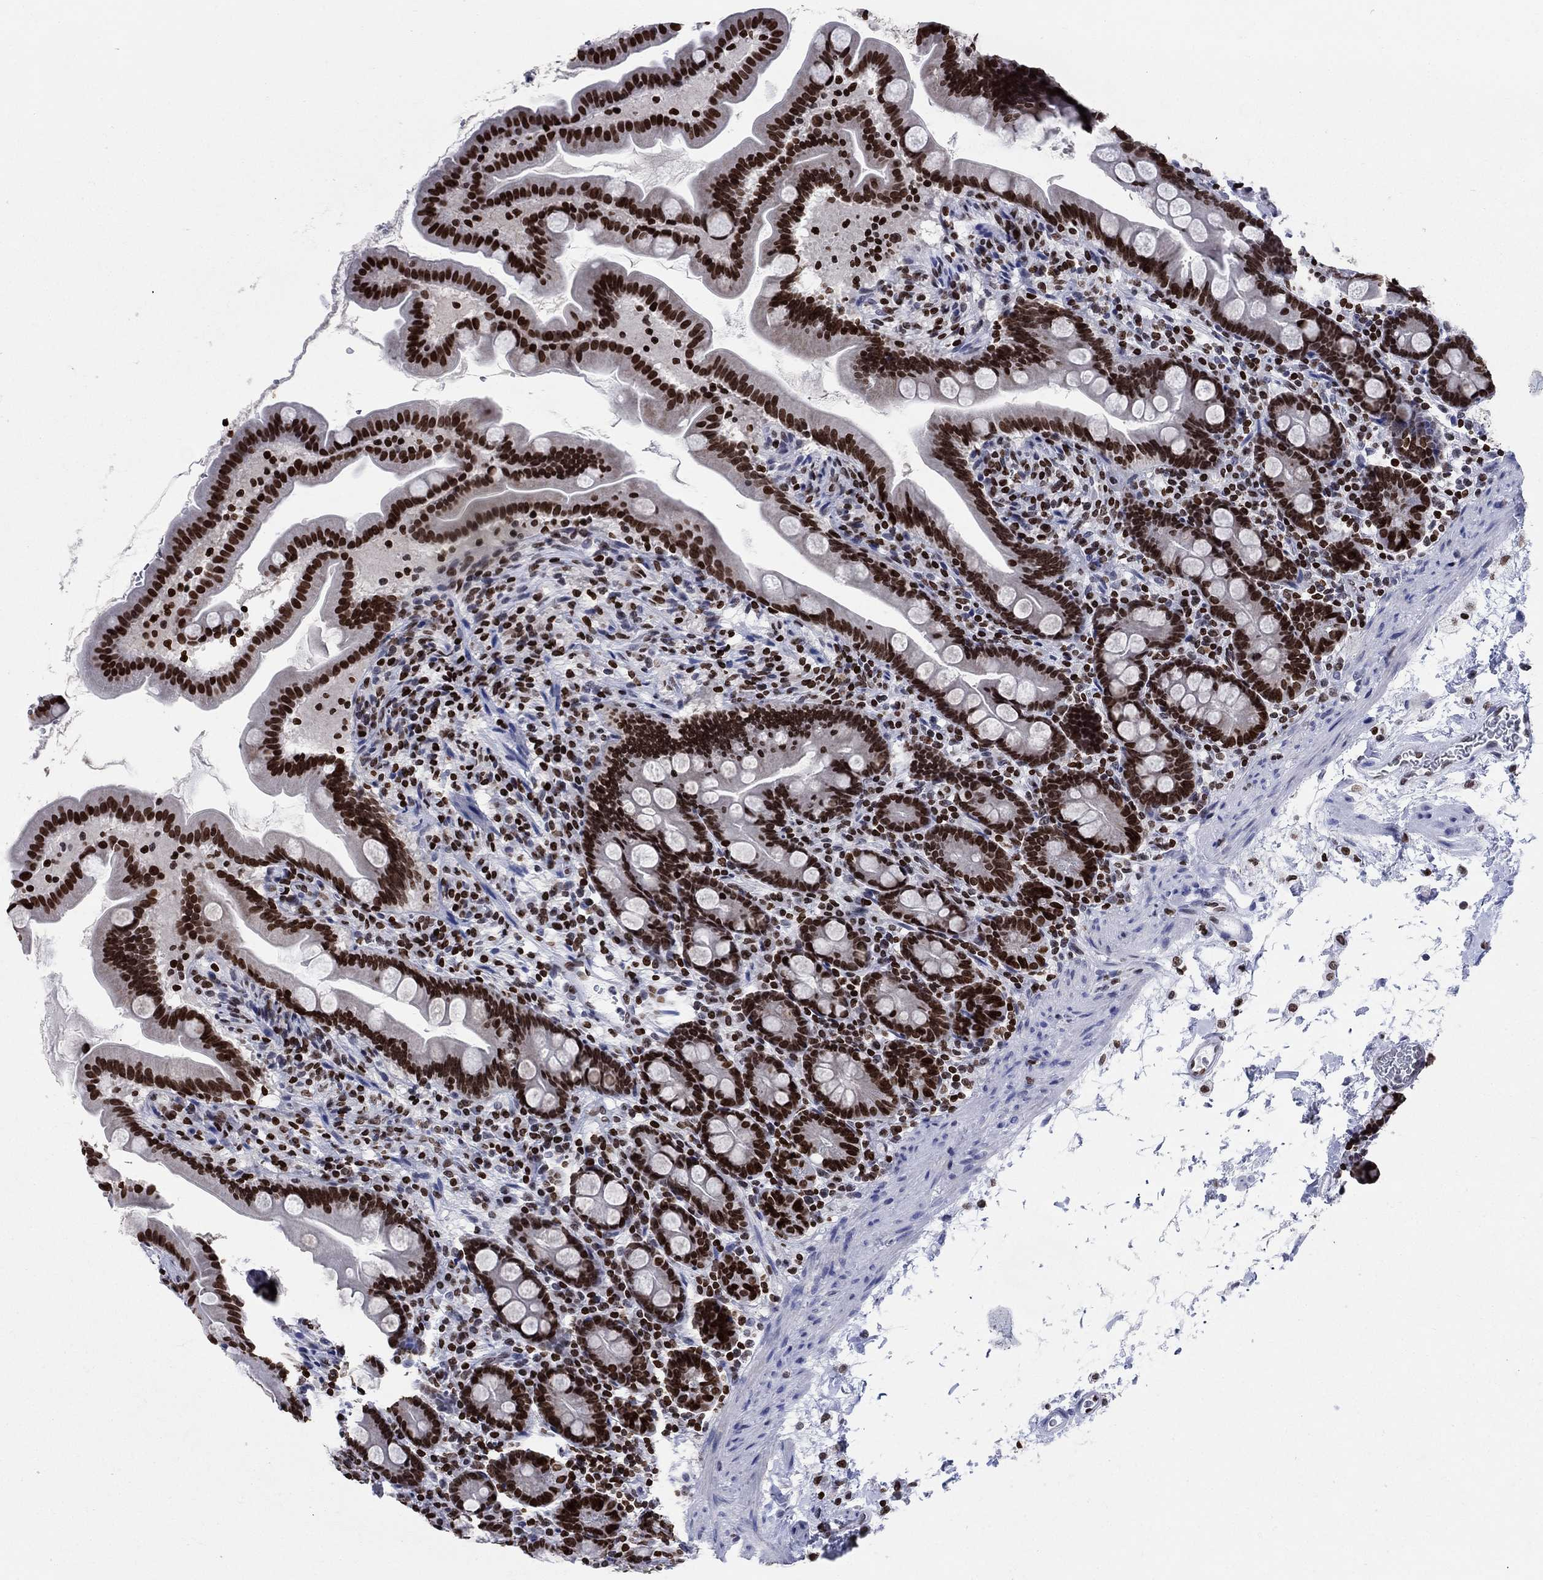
{"staining": {"intensity": "strong", "quantity": ">75%", "location": "nuclear"}, "tissue": "small intestine", "cell_type": "Glandular cells", "image_type": "normal", "snomed": [{"axis": "morphology", "description": "Normal tissue, NOS"}, {"axis": "topography", "description": "Small intestine"}], "caption": "Strong nuclear staining is seen in about >75% of glandular cells in normal small intestine.", "gene": "HMGA1", "patient": {"sex": "female", "age": 44}}